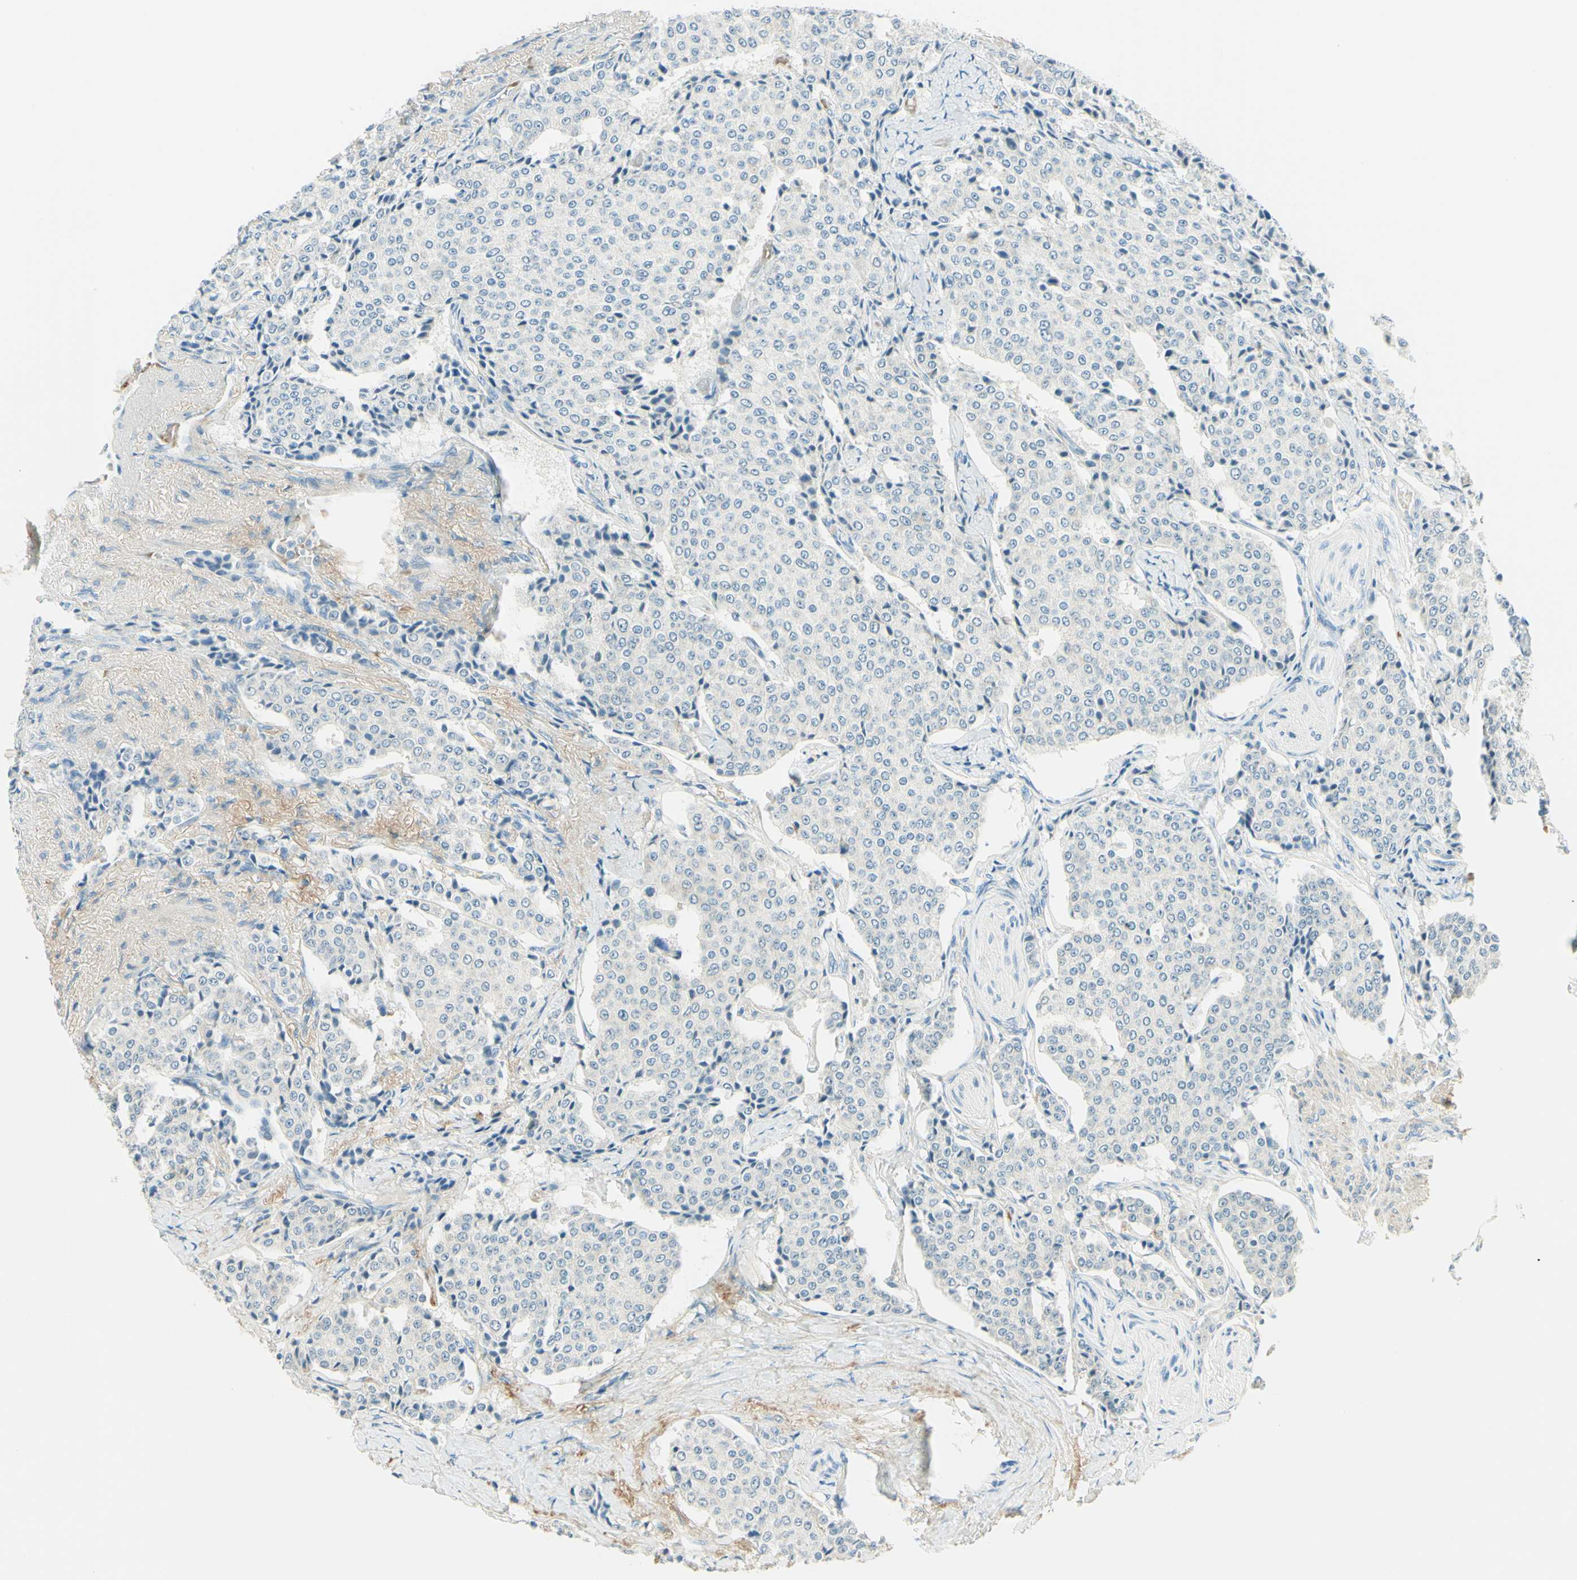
{"staining": {"intensity": "negative", "quantity": "none", "location": "none"}, "tissue": "carcinoid", "cell_type": "Tumor cells", "image_type": "cancer", "snomed": [{"axis": "morphology", "description": "Carcinoid, malignant, NOS"}, {"axis": "topography", "description": "Colon"}], "caption": "Immunohistochemical staining of carcinoid (malignant) demonstrates no significant positivity in tumor cells. Nuclei are stained in blue.", "gene": "NCBP2L", "patient": {"sex": "female", "age": 61}}